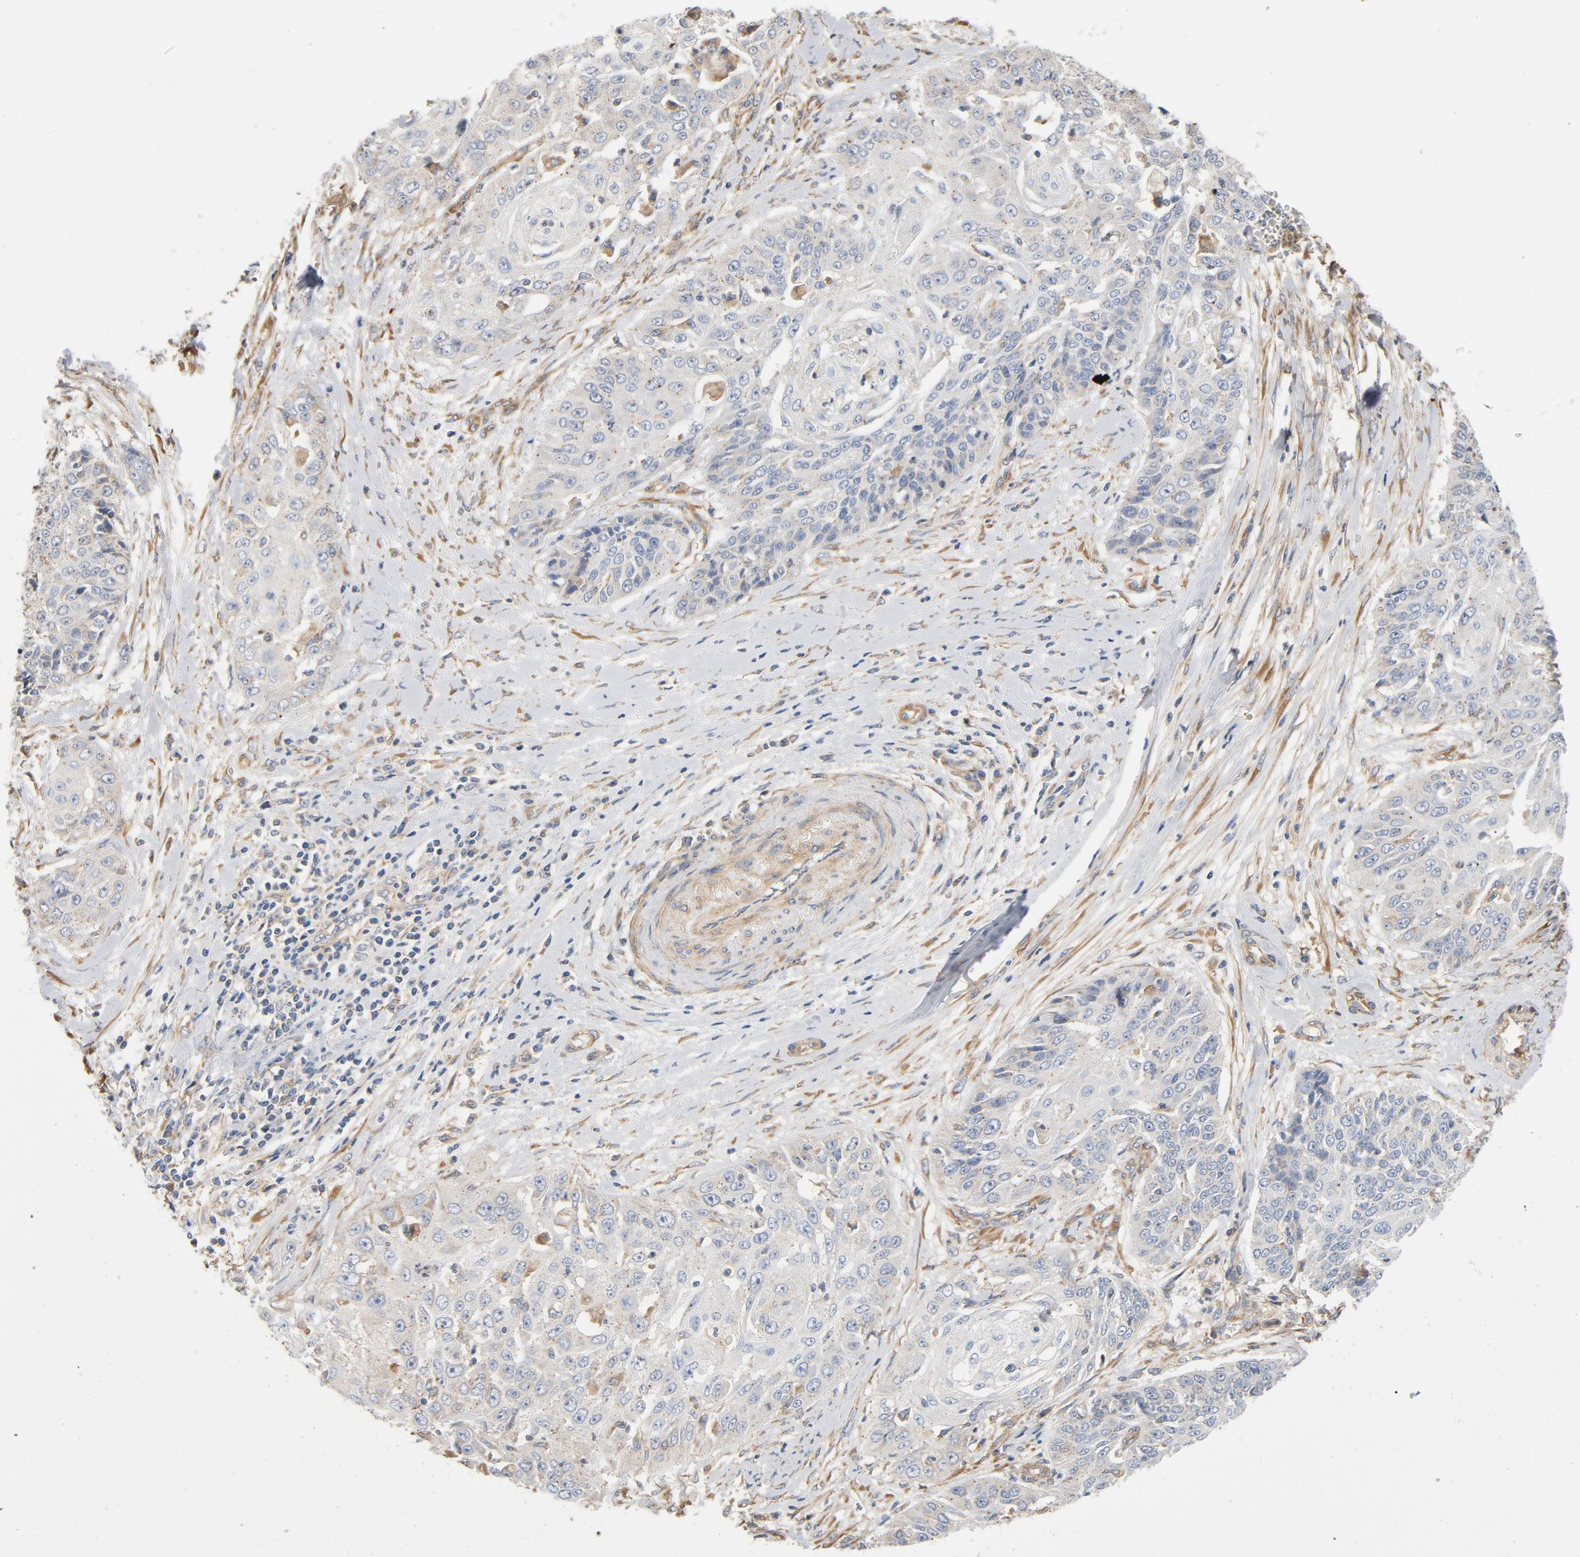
{"staining": {"intensity": "weak", "quantity": "25%-75%", "location": "cytoplasmic/membranous"}, "tissue": "cervical cancer", "cell_type": "Tumor cells", "image_type": "cancer", "snomed": [{"axis": "morphology", "description": "Squamous cell carcinoma, NOS"}, {"axis": "topography", "description": "Cervix"}], "caption": "Protein staining of cervical cancer tissue displays weak cytoplasmic/membranous expression in approximately 25%-75% of tumor cells.", "gene": "ILK", "patient": {"sex": "female", "age": 64}}